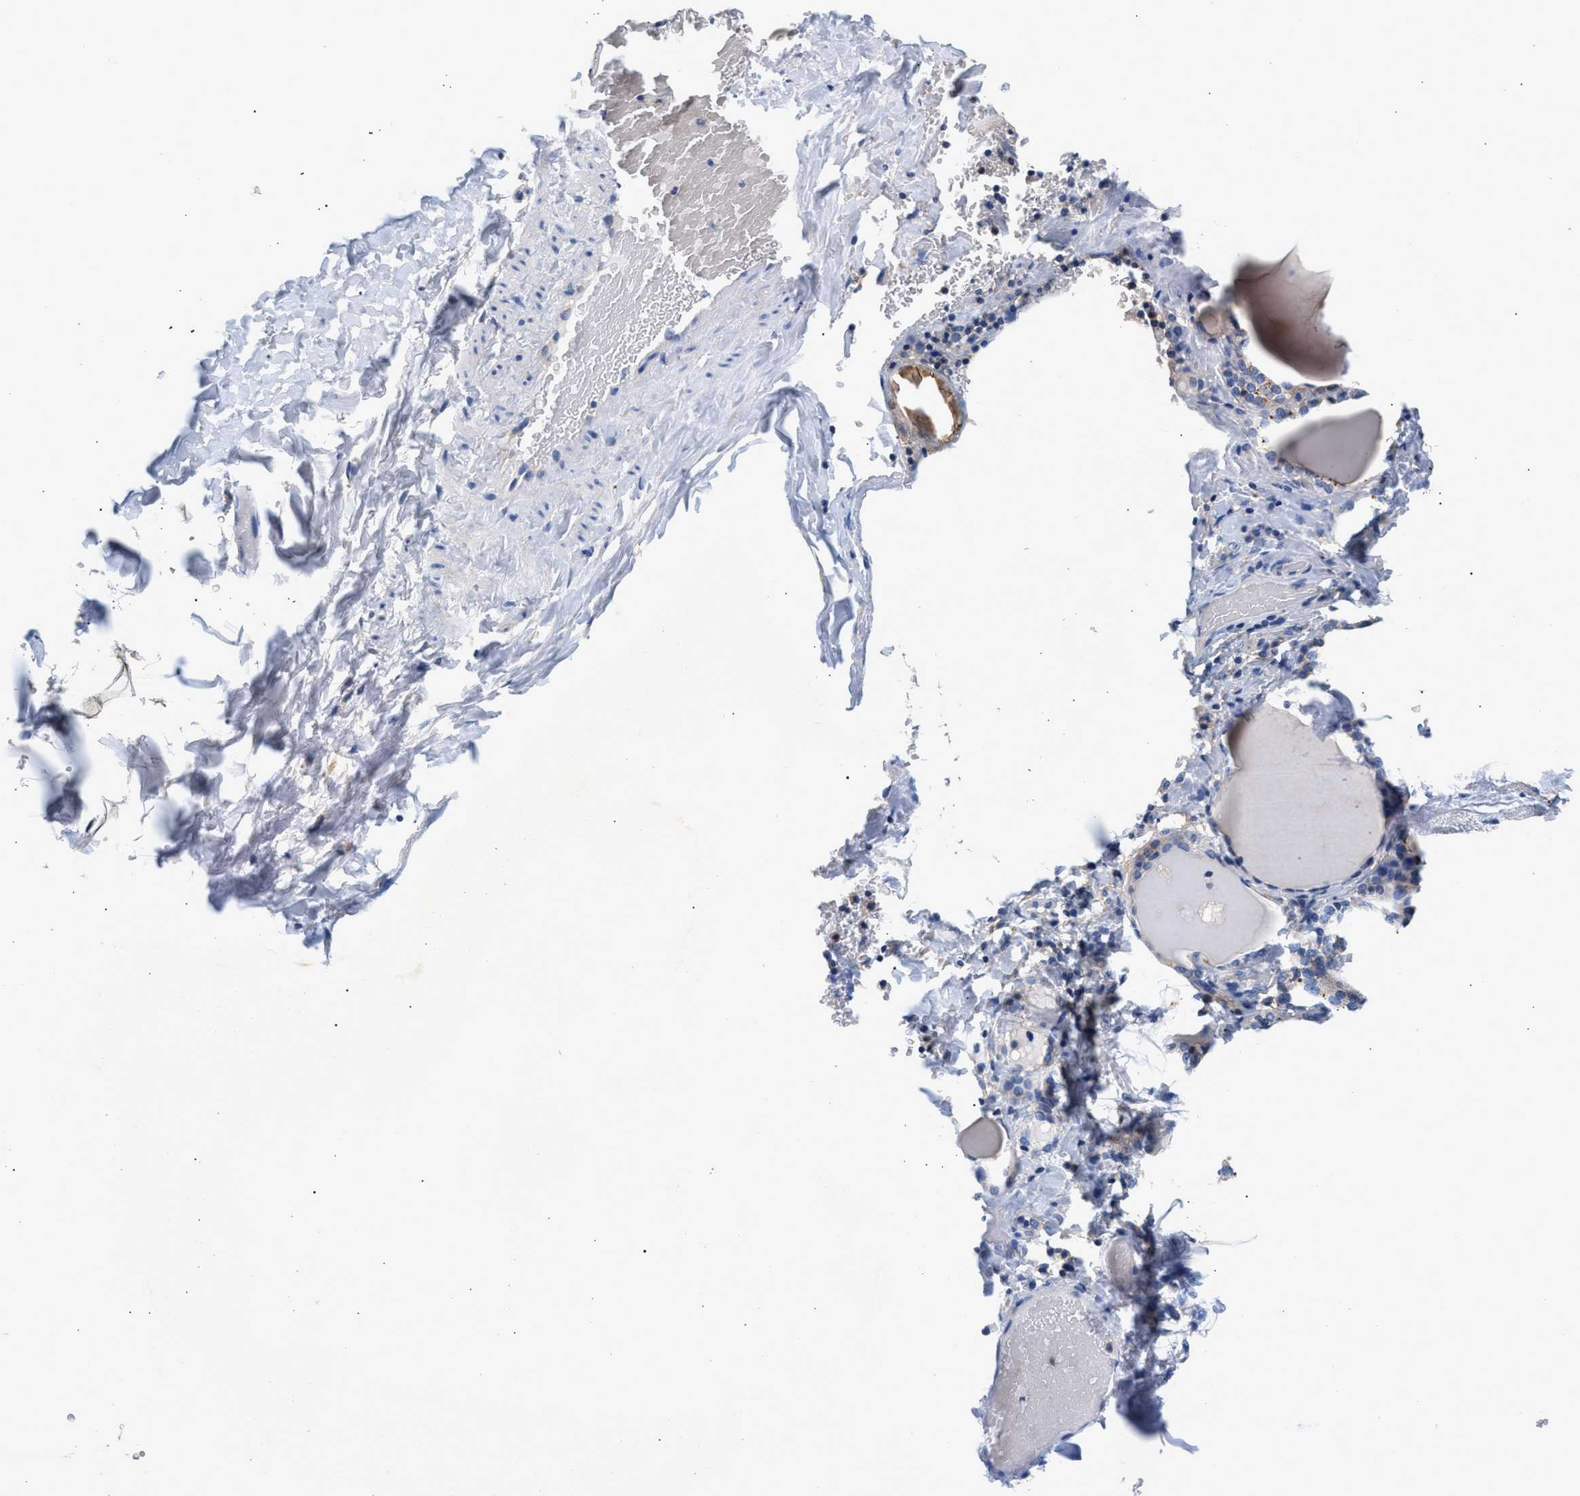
{"staining": {"intensity": "negative", "quantity": "none", "location": "none"}, "tissue": "thyroid gland", "cell_type": "Glandular cells", "image_type": "normal", "snomed": [{"axis": "morphology", "description": "Normal tissue, NOS"}, {"axis": "morphology", "description": "Papillary adenocarcinoma, NOS"}, {"axis": "topography", "description": "Thyroid gland"}], "caption": "This is an immunohistochemistry (IHC) micrograph of normal thyroid gland. There is no positivity in glandular cells.", "gene": "GNAI3", "patient": {"sex": "female", "age": 30}}